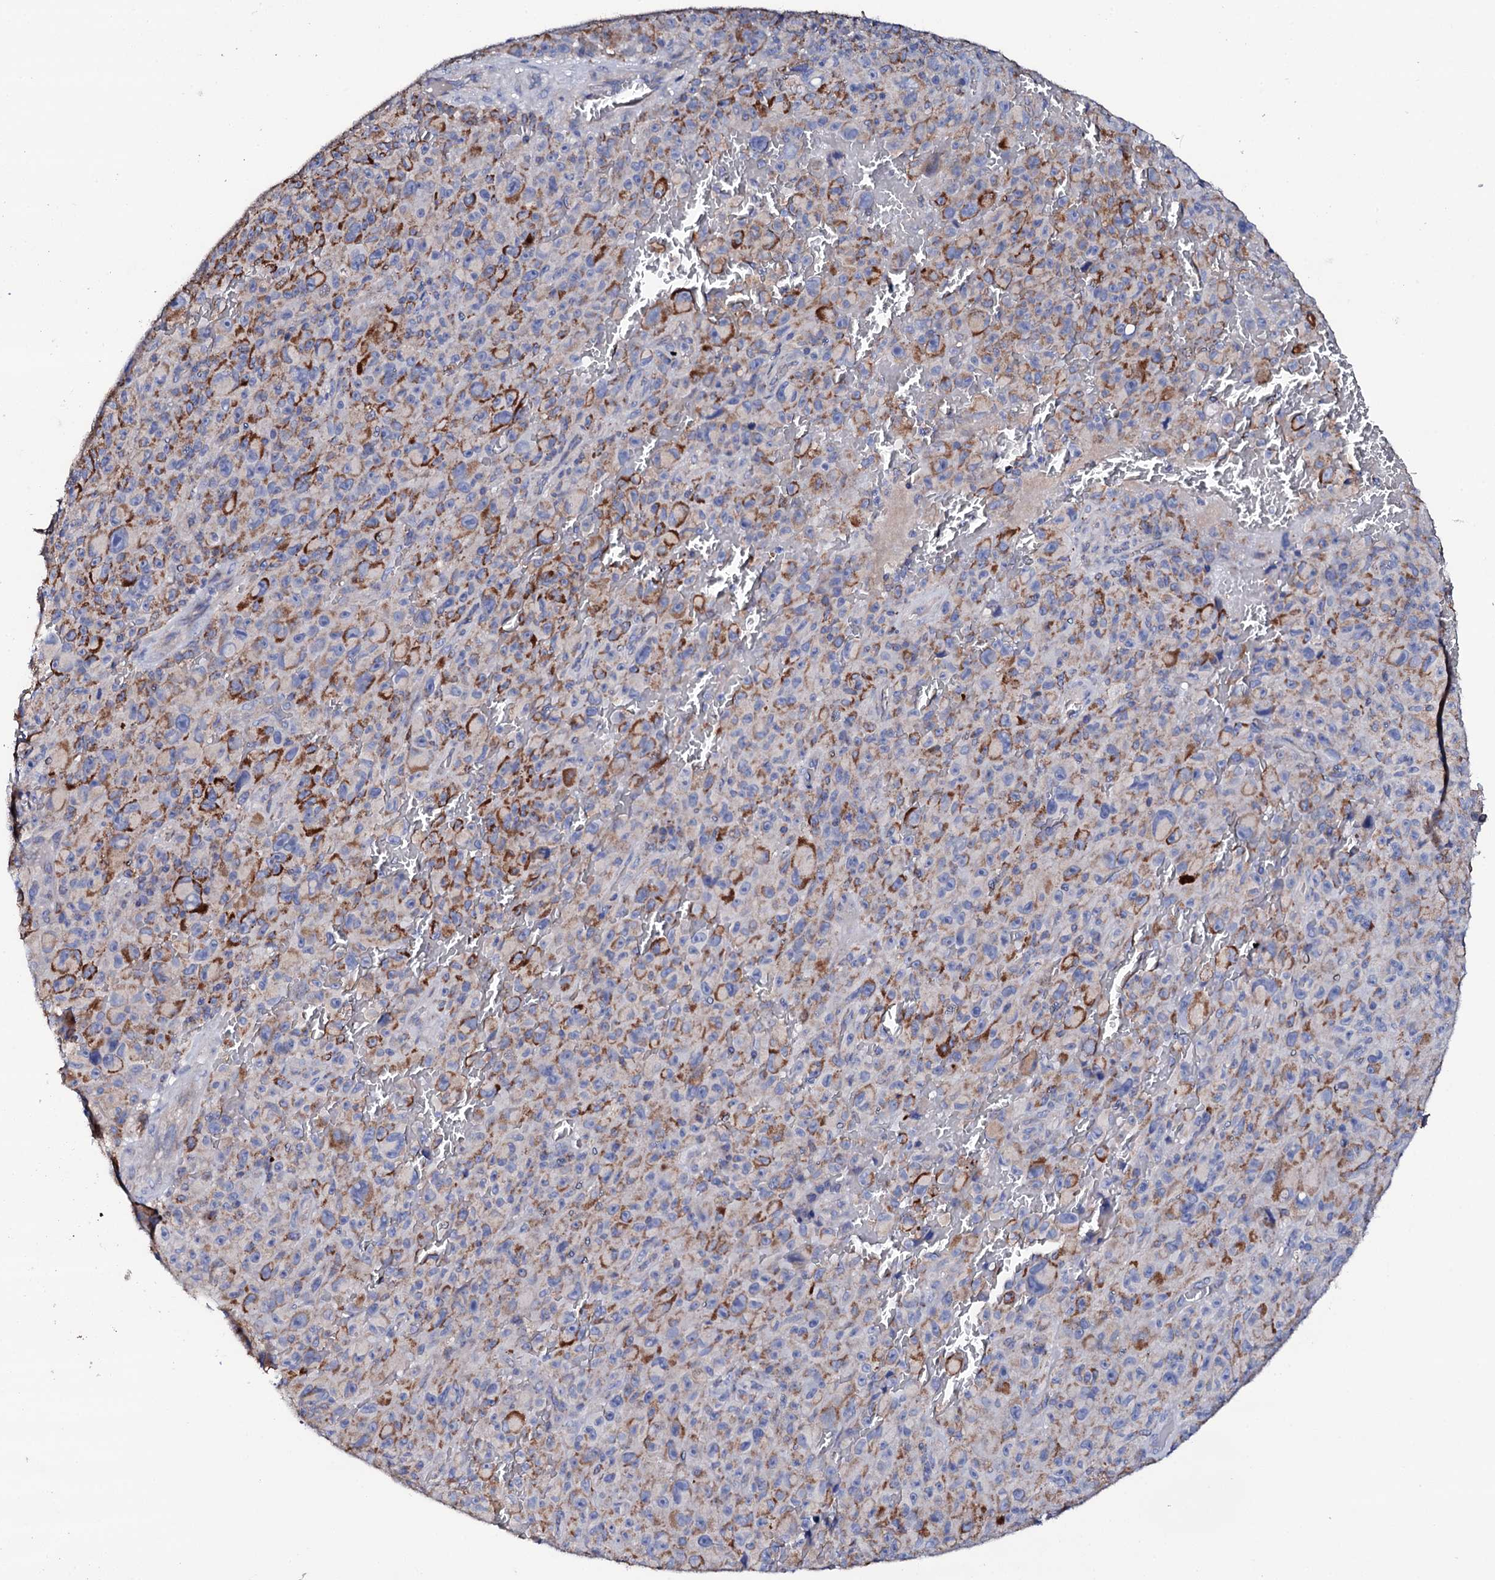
{"staining": {"intensity": "moderate", "quantity": "25%-75%", "location": "cytoplasmic/membranous"}, "tissue": "melanoma", "cell_type": "Tumor cells", "image_type": "cancer", "snomed": [{"axis": "morphology", "description": "Malignant melanoma, NOS"}, {"axis": "topography", "description": "Skin"}], "caption": "Immunohistochemistry photomicrograph of neoplastic tissue: human melanoma stained using IHC shows medium levels of moderate protein expression localized specifically in the cytoplasmic/membranous of tumor cells, appearing as a cytoplasmic/membranous brown color.", "gene": "TCAF2", "patient": {"sex": "female", "age": 82}}